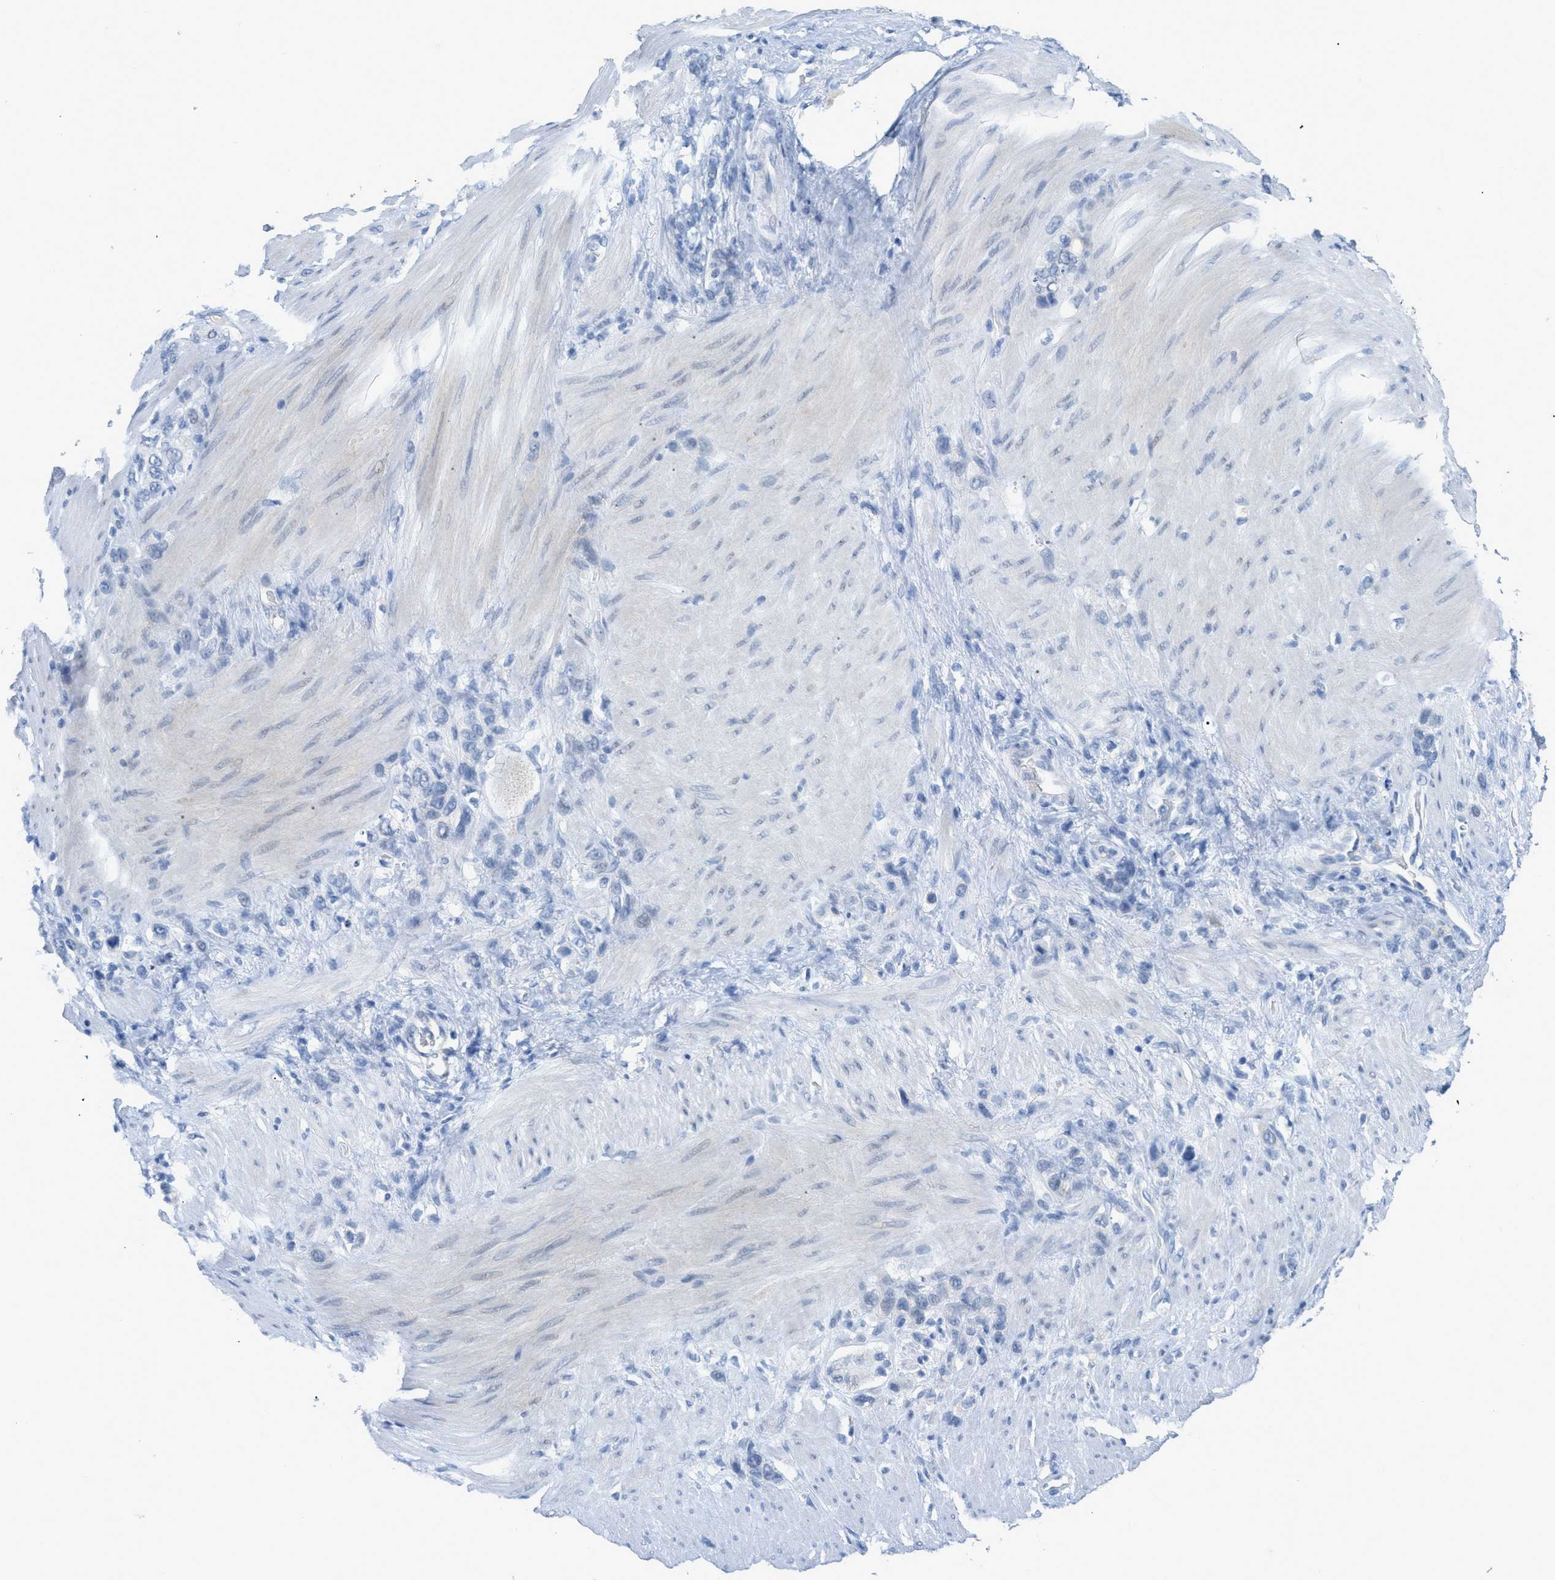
{"staining": {"intensity": "negative", "quantity": "none", "location": "none"}, "tissue": "stomach cancer", "cell_type": "Tumor cells", "image_type": "cancer", "snomed": [{"axis": "morphology", "description": "Adenocarcinoma, NOS"}, {"axis": "morphology", "description": "Adenocarcinoma, High grade"}, {"axis": "topography", "description": "Stomach, upper"}, {"axis": "topography", "description": "Stomach, lower"}], "caption": "DAB (3,3'-diaminobenzidine) immunohistochemical staining of stomach cancer shows no significant positivity in tumor cells. (DAB immunohistochemistry (IHC) with hematoxylin counter stain).", "gene": "HSF2", "patient": {"sex": "female", "age": 65}}